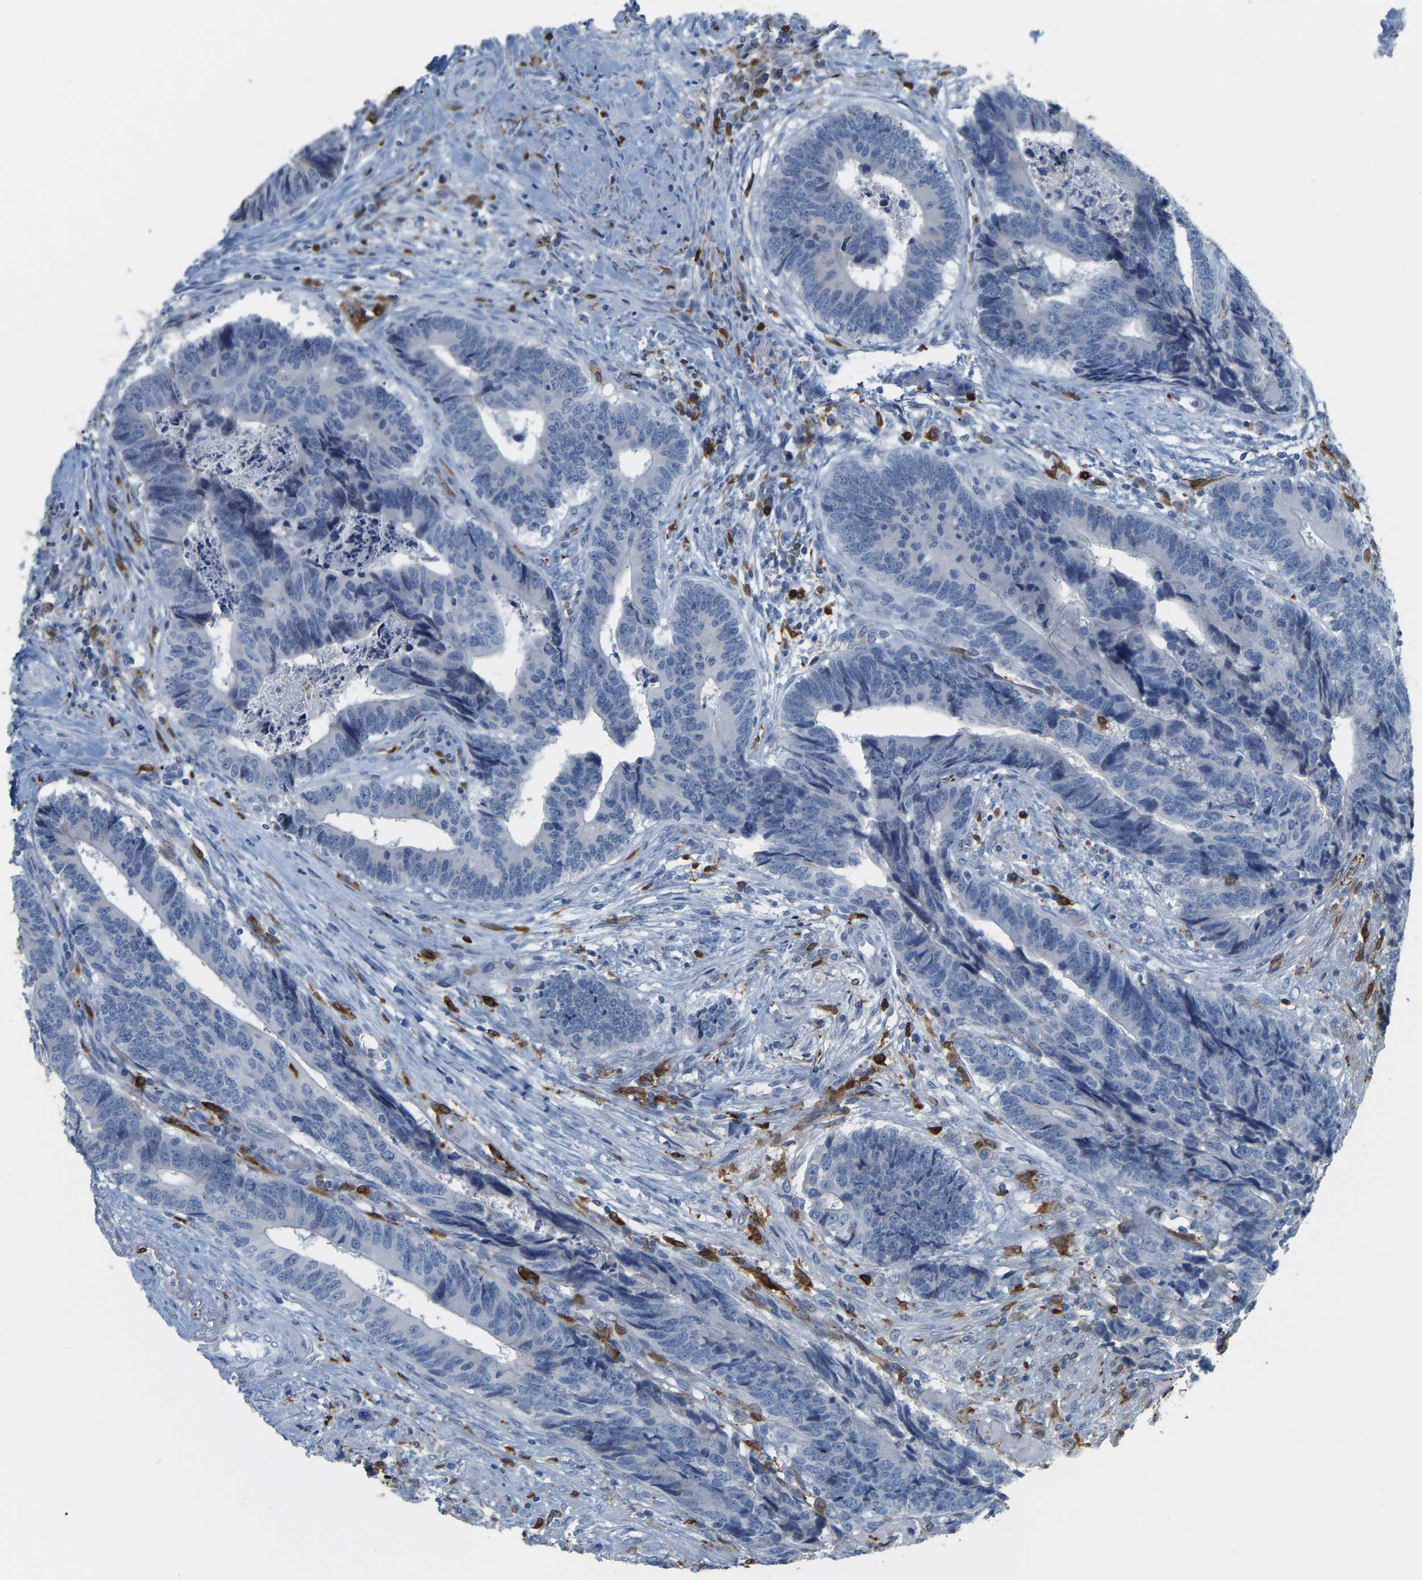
{"staining": {"intensity": "weak", "quantity": "<25%", "location": "cytoplasmic/membranous"}, "tissue": "colorectal cancer", "cell_type": "Tumor cells", "image_type": "cancer", "snomed": [{"axis": "morphology", "description": "Adenocarcinoma, NOS"}, {"axis": "topography", "description": "Rectum"}], "caption": "Immunohistochemistry image of neoplastic tissue: human colorectal cancer (adenocarcinoma) stained with DAB (3,3'-diaminobenzidine) demonstrates no significant protein positivity in tumor cells.", "gene": "PTGS1", "patient": {"sex": "male", "age": 84}}